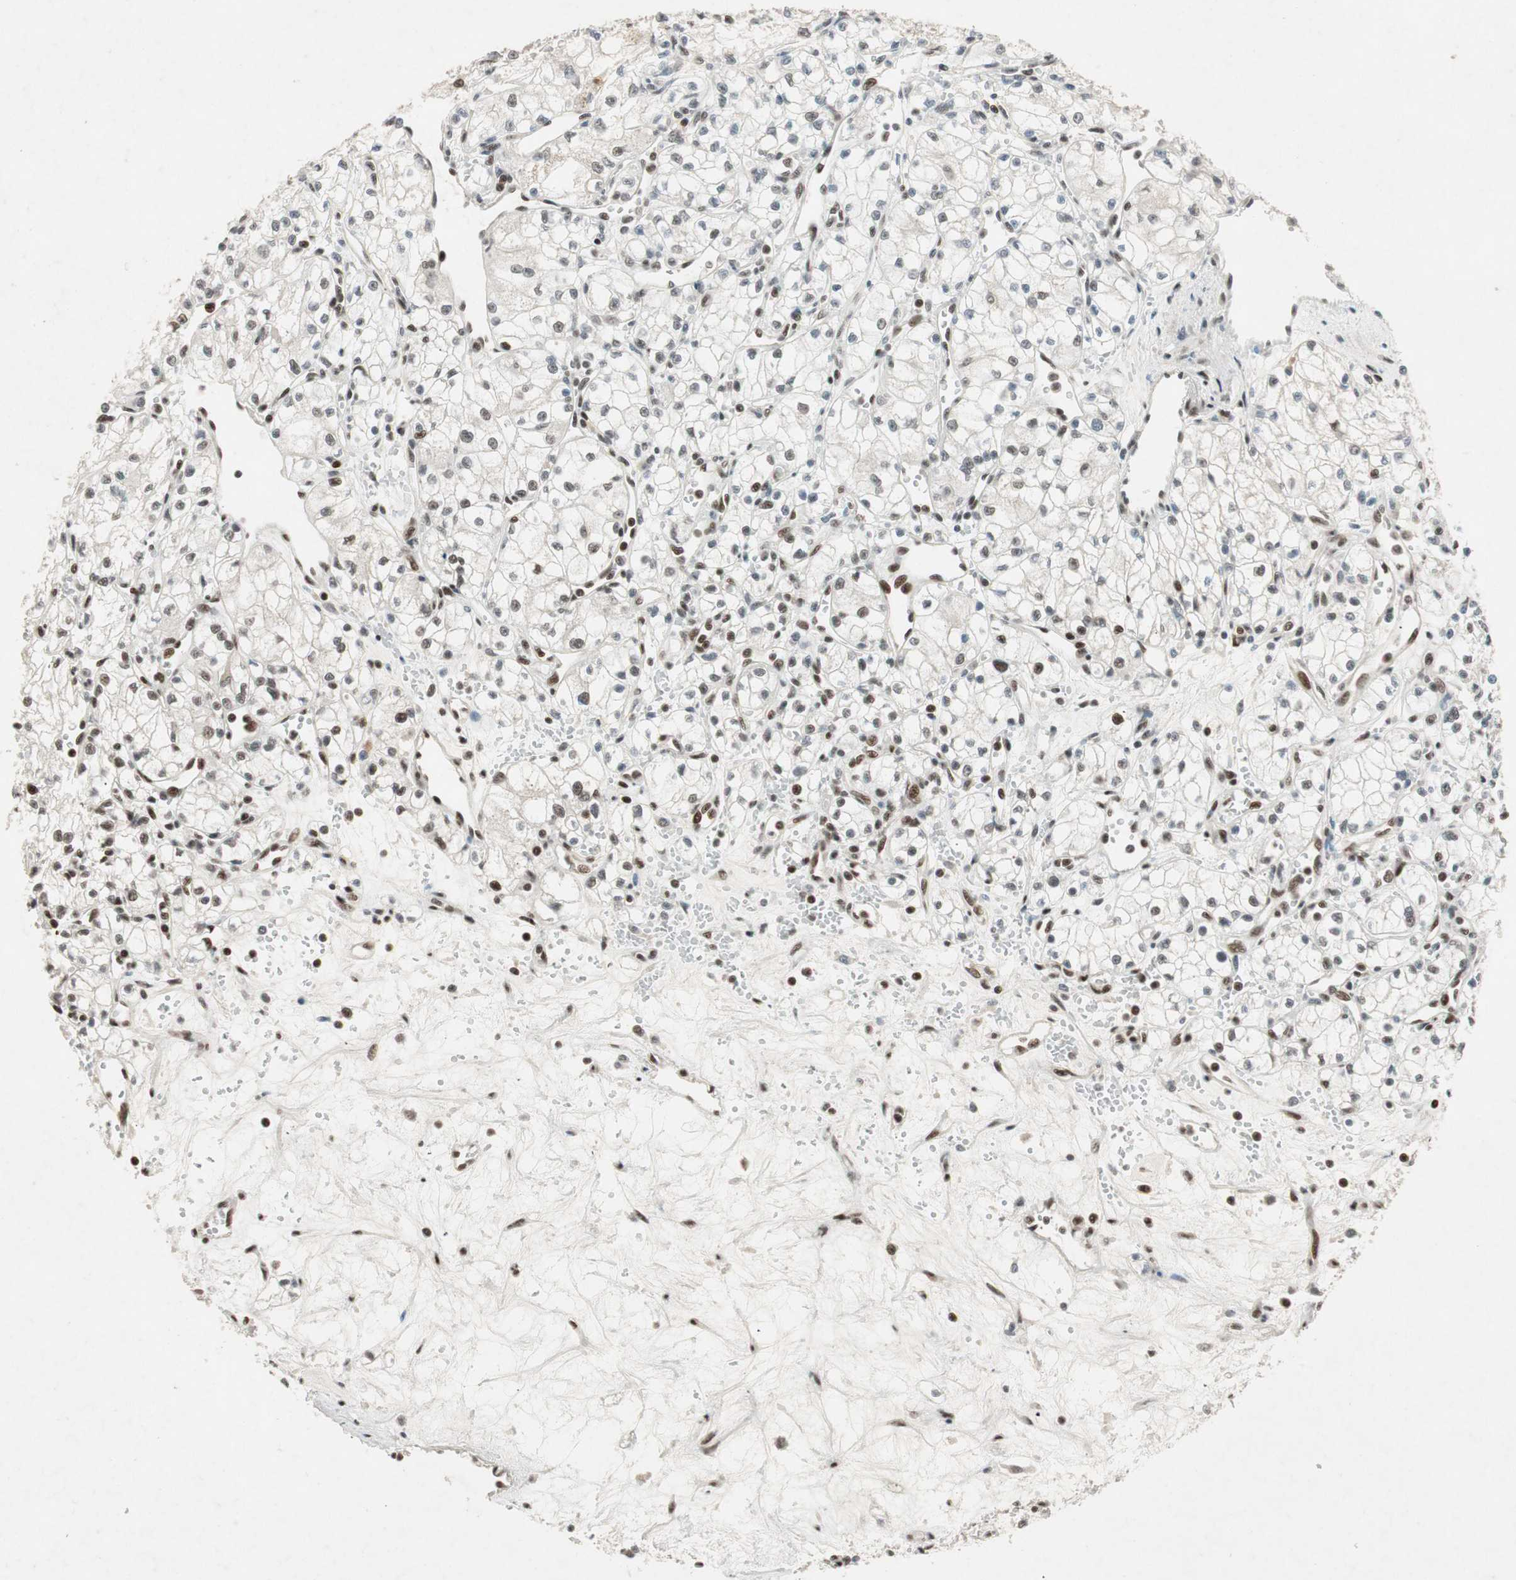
{"staining": {"intensity": "moderate", "quantity": "25%-75%", "location": "nuclear"}, "tissue": "renal cancer", "cell_type": "Tumor cells", "image_type": "cancer", "snomed": [{"axis": "morphology", "description": "Normal tissue, NOS"}, {"axis": "morphology", "description": "Adenocarcinoma, NOS"}, {"axis": "topography", "description": "Kidney"}], "caption": "Protein staining demonstrates moderate nuclear staining in about 25%-75% of tumor cells in renal cancer (adenocarcinoma). (Stains: DAB in brown, nuclei in blue, Microscopy: brightfield microscopy at high magnification).", "gene": "NCBP3", "patient": {"sex": "male", "age": 59}}